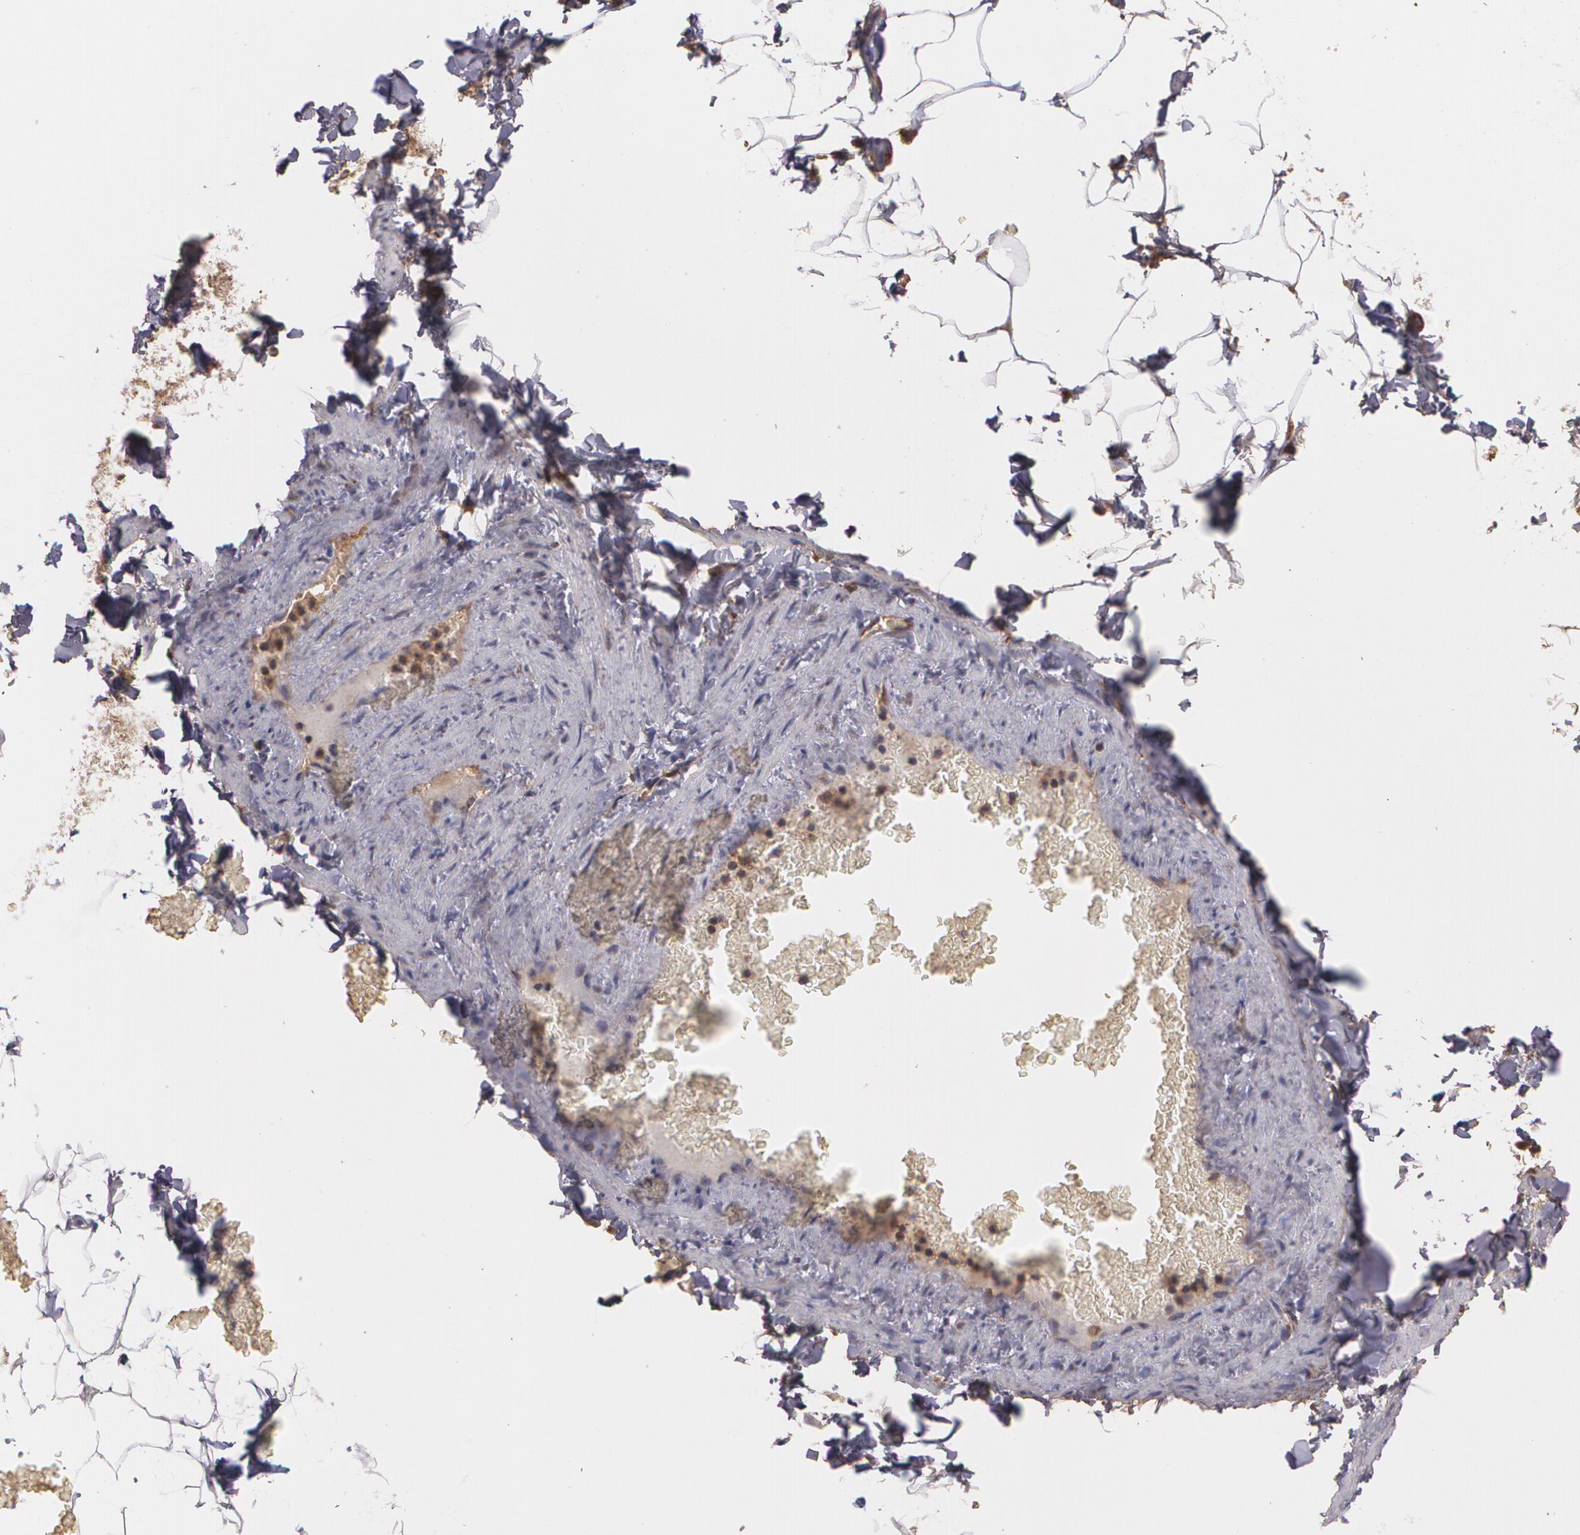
{"staining": {"intensity": "weak", "quantity": "25%-75%", "location": "cytoplasmic/membranous"}, "tissue": "adipose tissue", "cell_type": "Adipocytes", "image_type": "normal", "snomed": [{"axis": "morphology", "description": "Normal tissue, NOS"}, {"axis": "topography", "description": "Vascular tissue"}], "caption": "High-magnification brightfield microscopy of unremarkable adipose tissue stained with DAB (3,3'-diaminobenzidine) (brown) and counterstained with hematoxylin (blue). adipocytes exhibit weak cytoplasmic/membranous staining is appreciated in approximately25%-75% of cells.", "gene": "ECE1", "patient": {"sex": "male", "age": 41}}